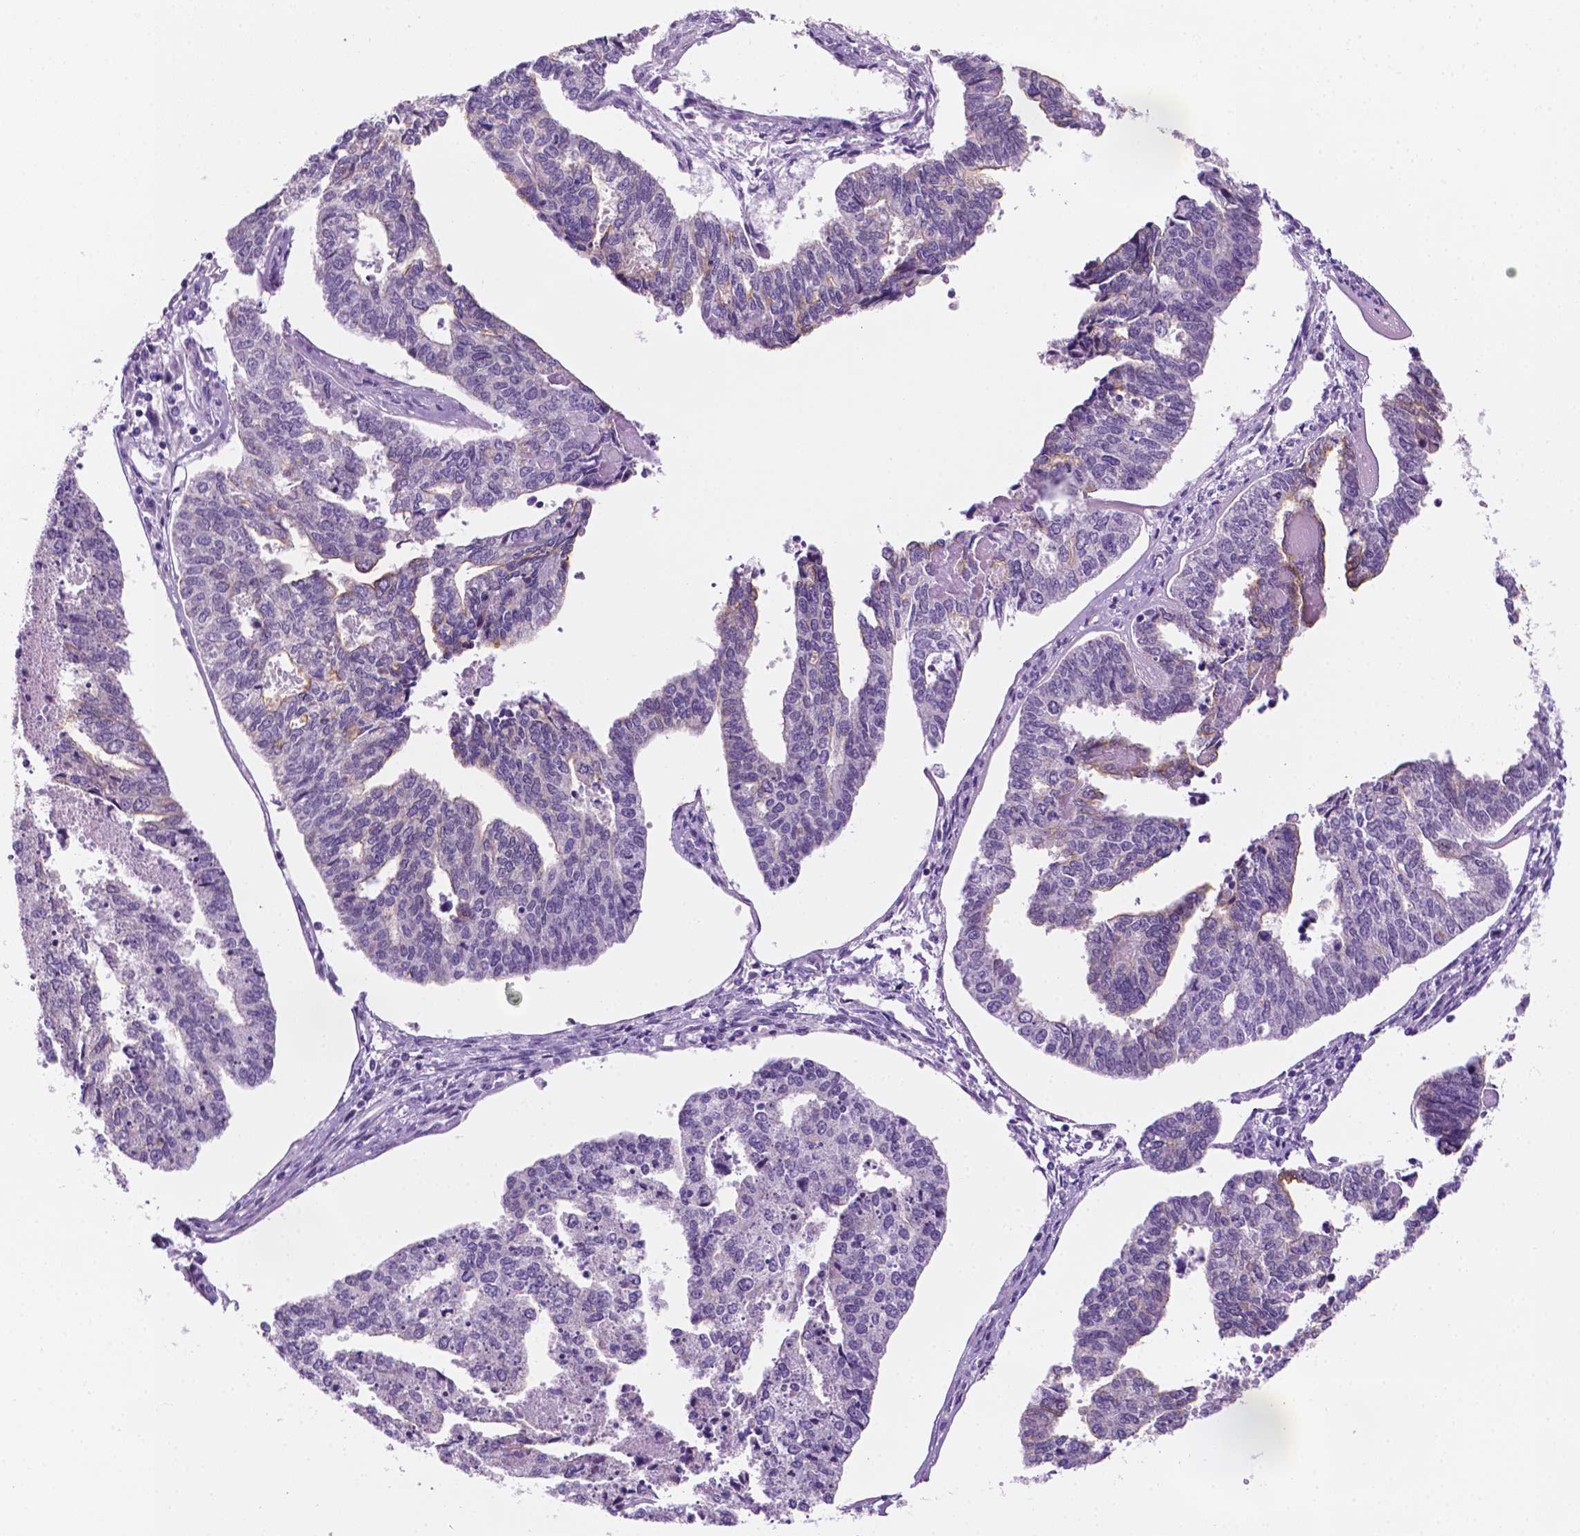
{"staining": {"intensity": "negative", "quantity": "none", "location": "none"}, "tissue": "endometrial cancer", "cell_type": "Tumor cells", "image_type": "cancer", "snomed": [{"axis": "morphology", "description": "Adenocarcinoma, NOS"}, {"axis": "topography", "description": "Endometrium"}], "caption": "Endometrial adenocarcinoma was stained to show a protein in brown. There is no significant staining in tumor cells.", "gene": "PPL", "patient": {"sex": "female", "age": 73}}